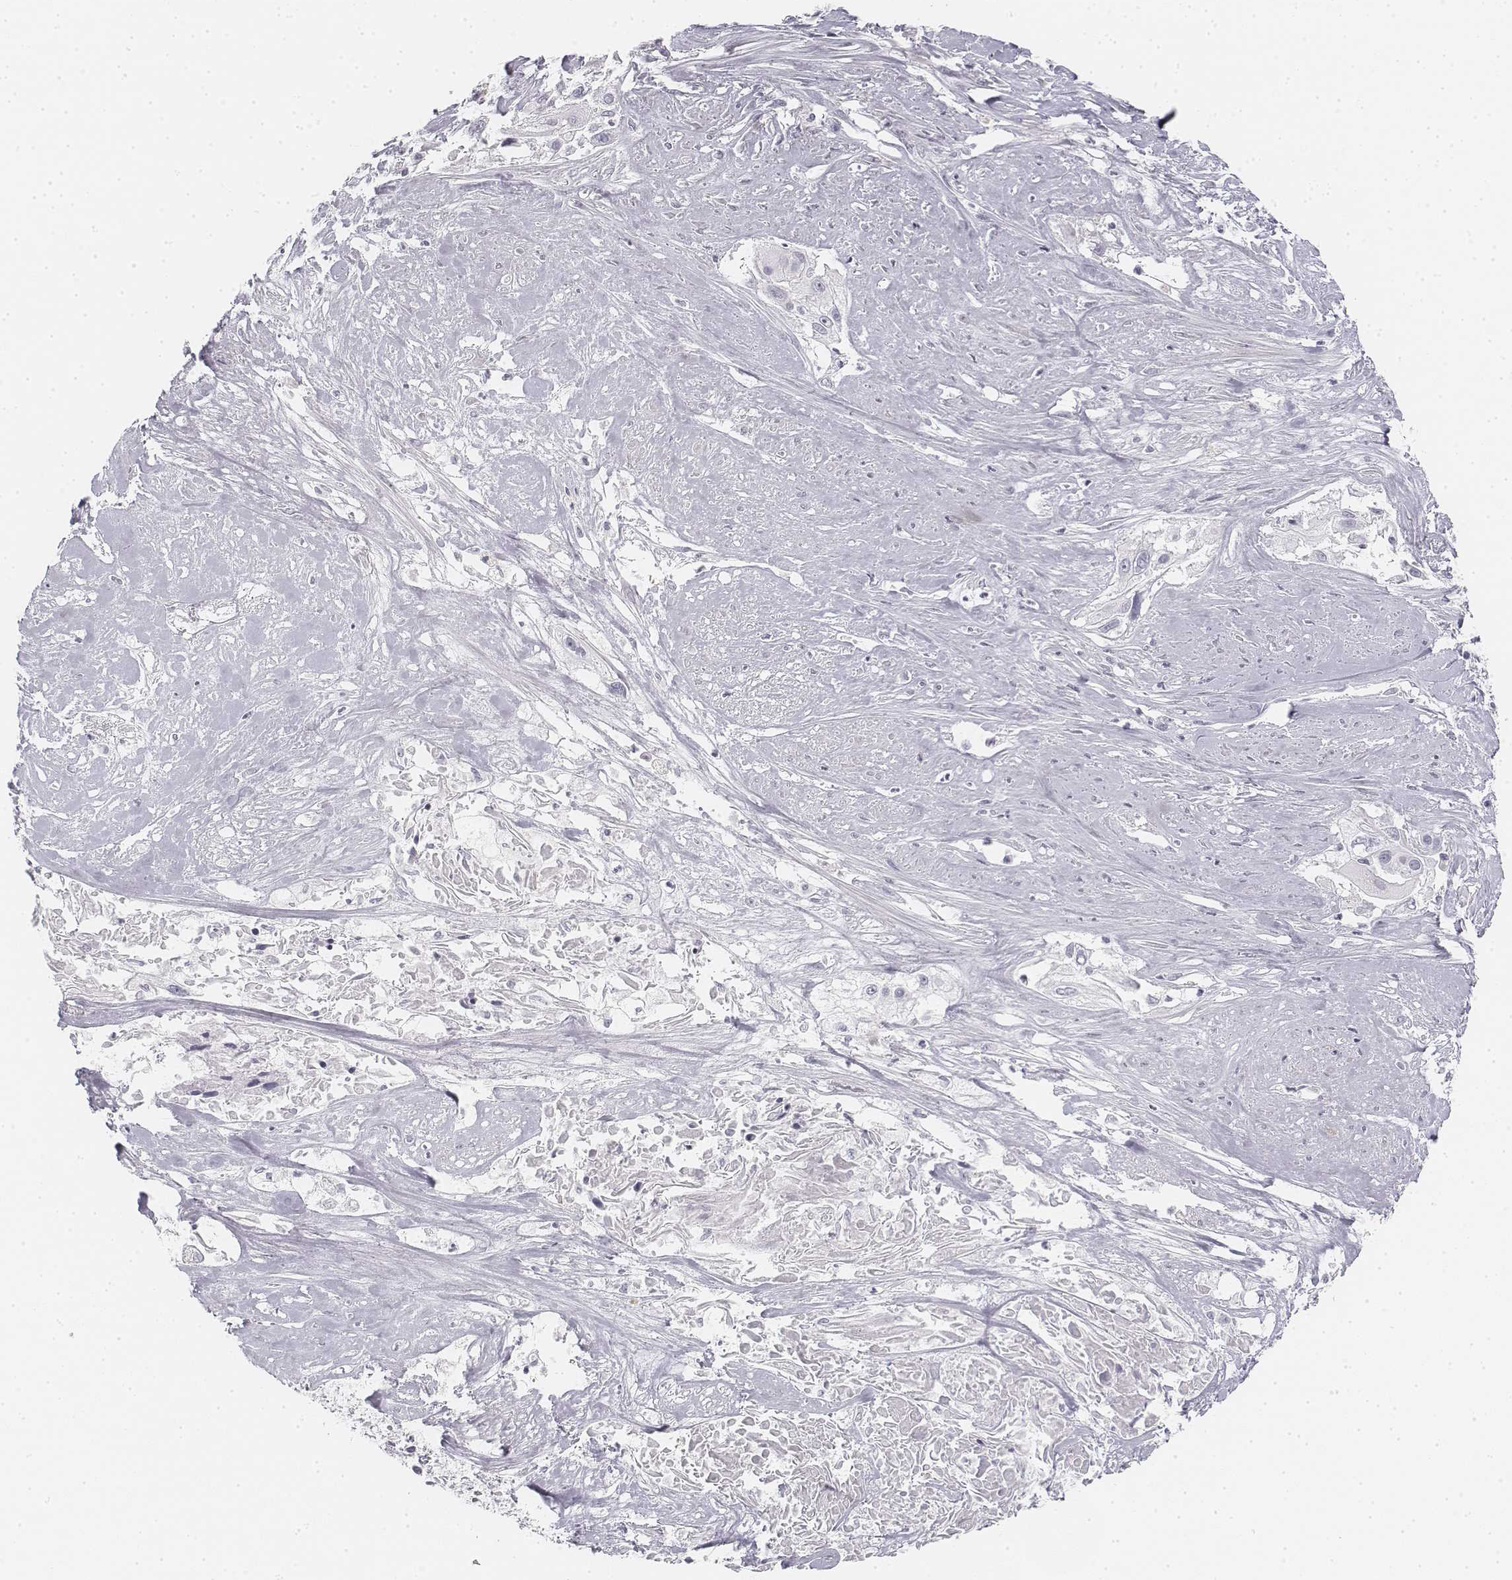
{"staining": {"intensity": "negative", "quantity": "none", "location": "none"}, "tissue": "cervical cancer", "cell_type": "Tumor cells", "image_type": "cancer", "snomed": [{"axis": "morphology", "description": "Squamous cell carcinoma, NOS"}, {"axis": "topography", "description": "Cervix"}], "caption": "Cervical cancer stained for a protein using IHC reveals no positivity tumor cells.", "gene": "KRT25", "patient": {"sex": "female", "age": 49}}